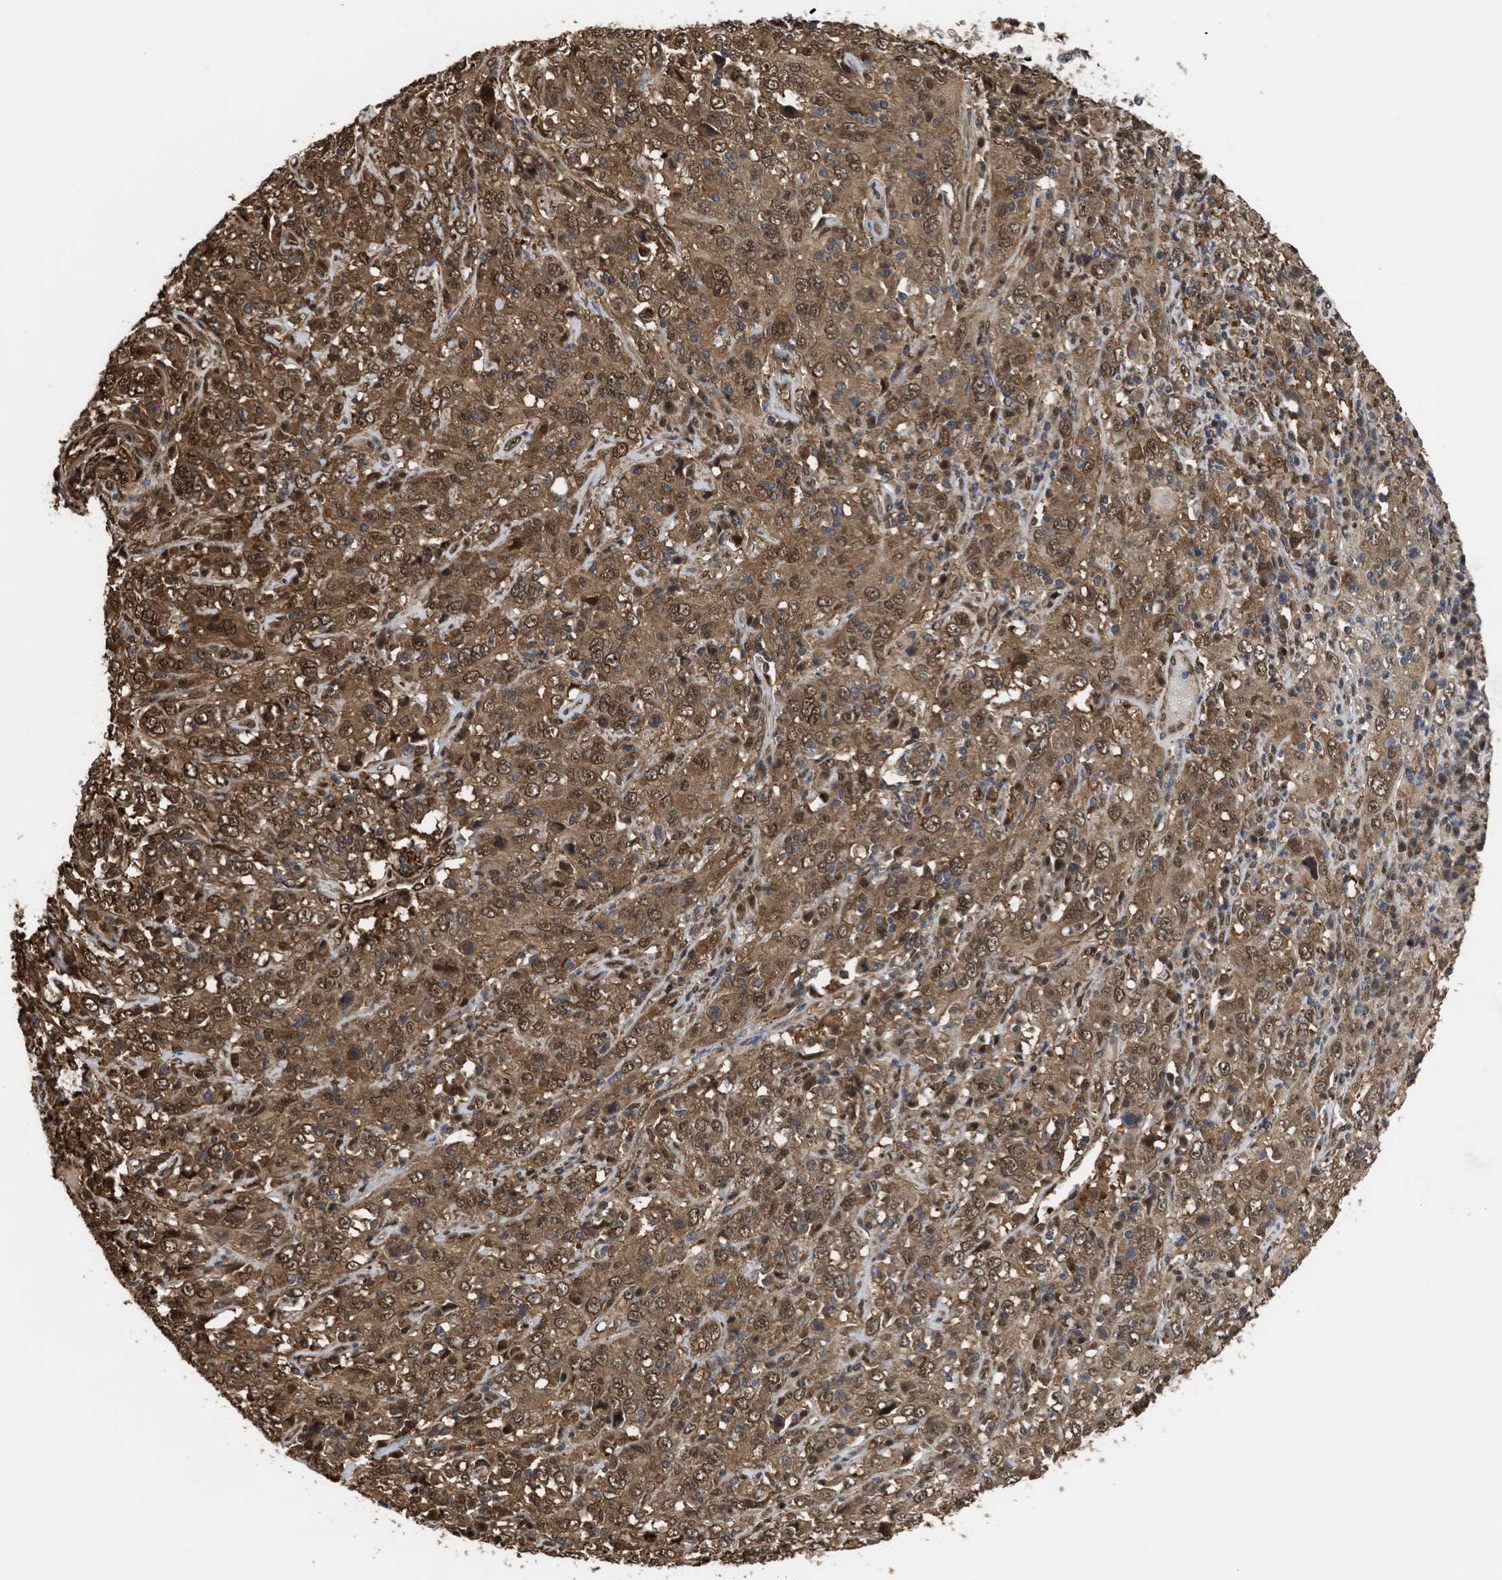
{"staining": {"intensity": "moderate", "quantity": ">75%", "location": "cytoplasmic/membranous,nuclear"}, "tissue": "cervical cancer", "cell_type": "Tumor cells", "image_type": "cancer", "snomed": [{"axis": "morphology", "description": "Squamous cell carcinoma, NOS"}, {"axis": "topography", "description": "Cervix"}], "caption": "Human cervical cancer stained for a protein (brown) displays moderate cytoplasmic/membranous and nuclear positive staining in approximately >75% of tumor cells.", "gene": "YWHAG", "patient": {"sex": "female", "age": 46}}